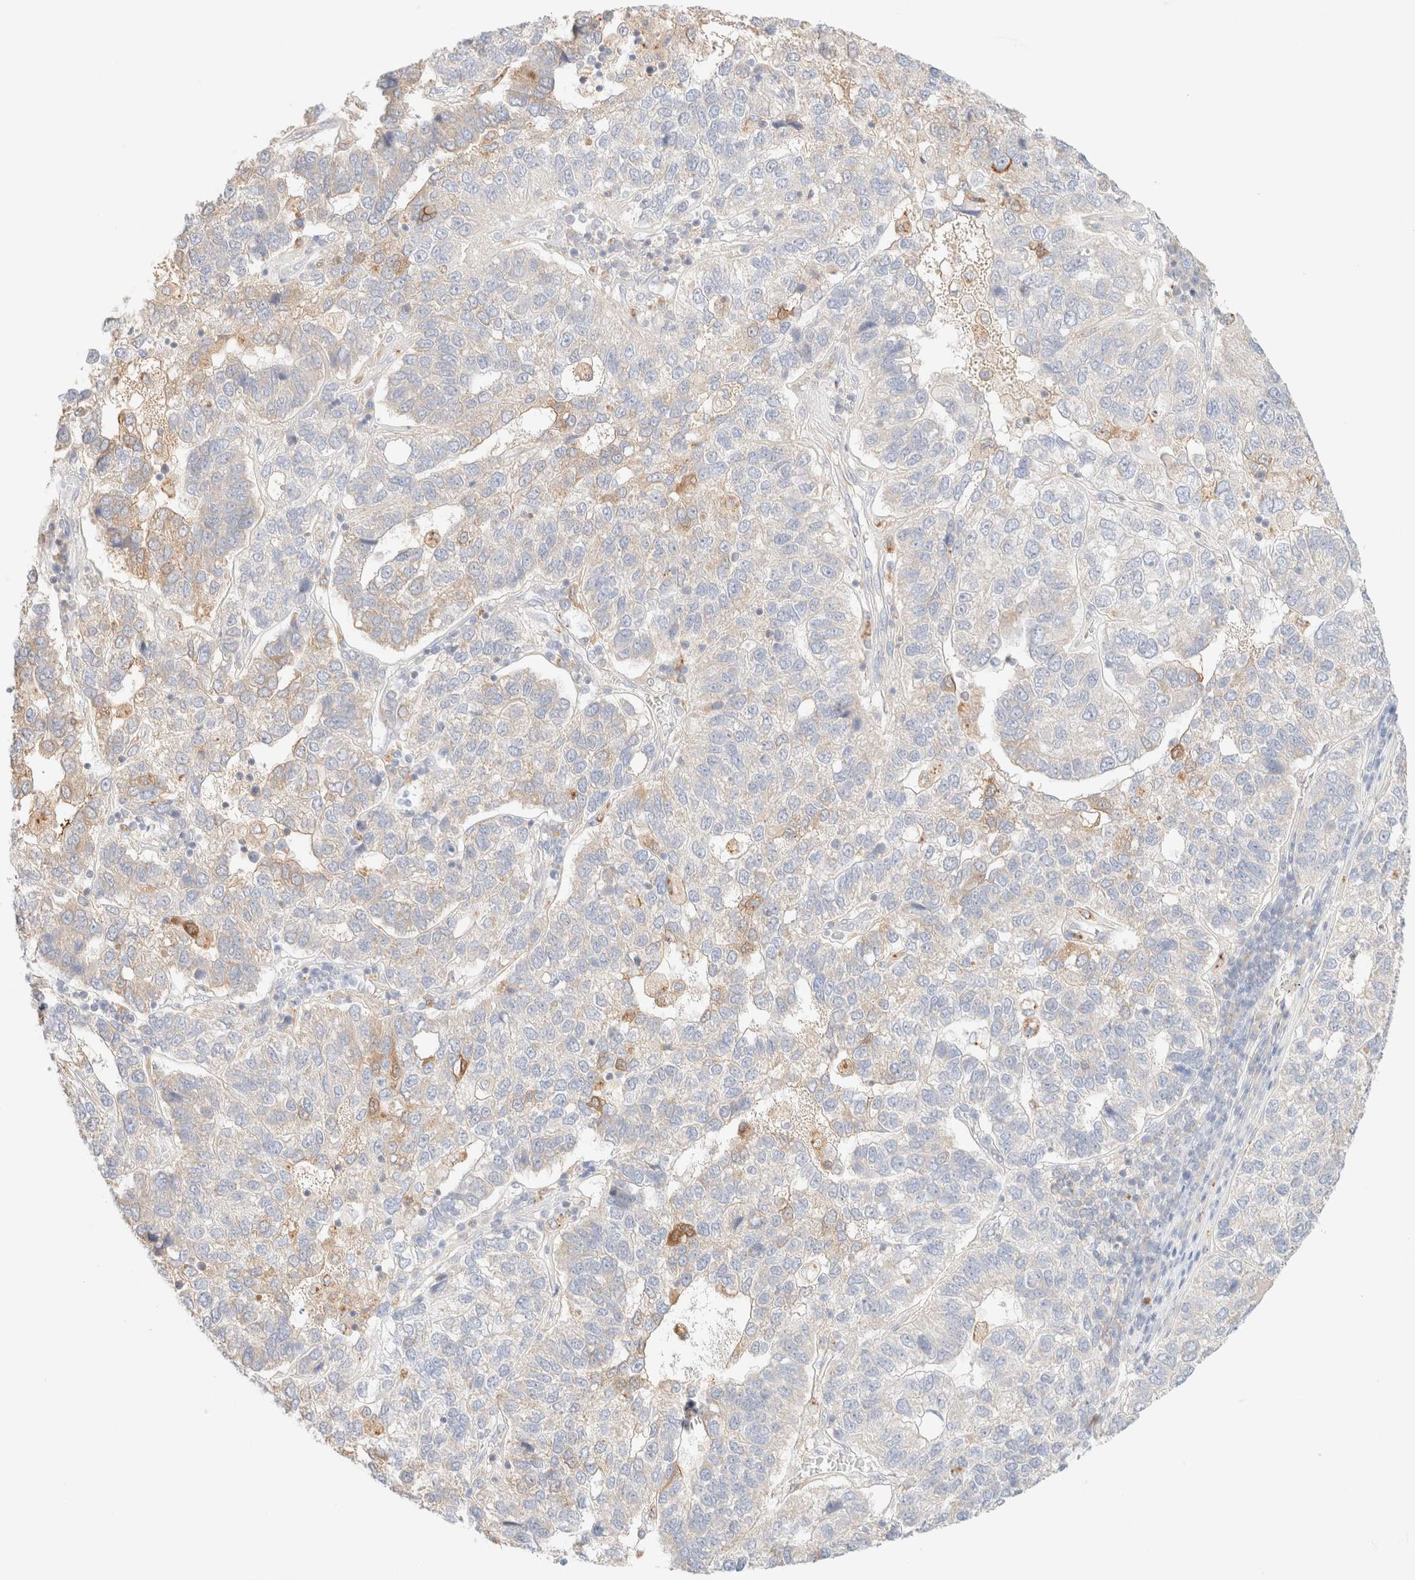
{"staining": {"intensity": "weak", "quantity": "<25%", "location": "cytoplasmic/membranous"}, "tissue": "pancreatic cancer", "cell_type": "Tumor cells", "image_type": "cancer", "snomed": [{"axis": "morphology", "description": "Adenocarcinoma, NOS"}, {"axis": "topography", "description": "Pancreas"}], "caption": "Immunohistochemical staining of adenocarcinoma (pancreatic) reveals no significant positivity in tumor cells.", "gene": "SARM1", "patient": {"sex": "female", "age": 61}}